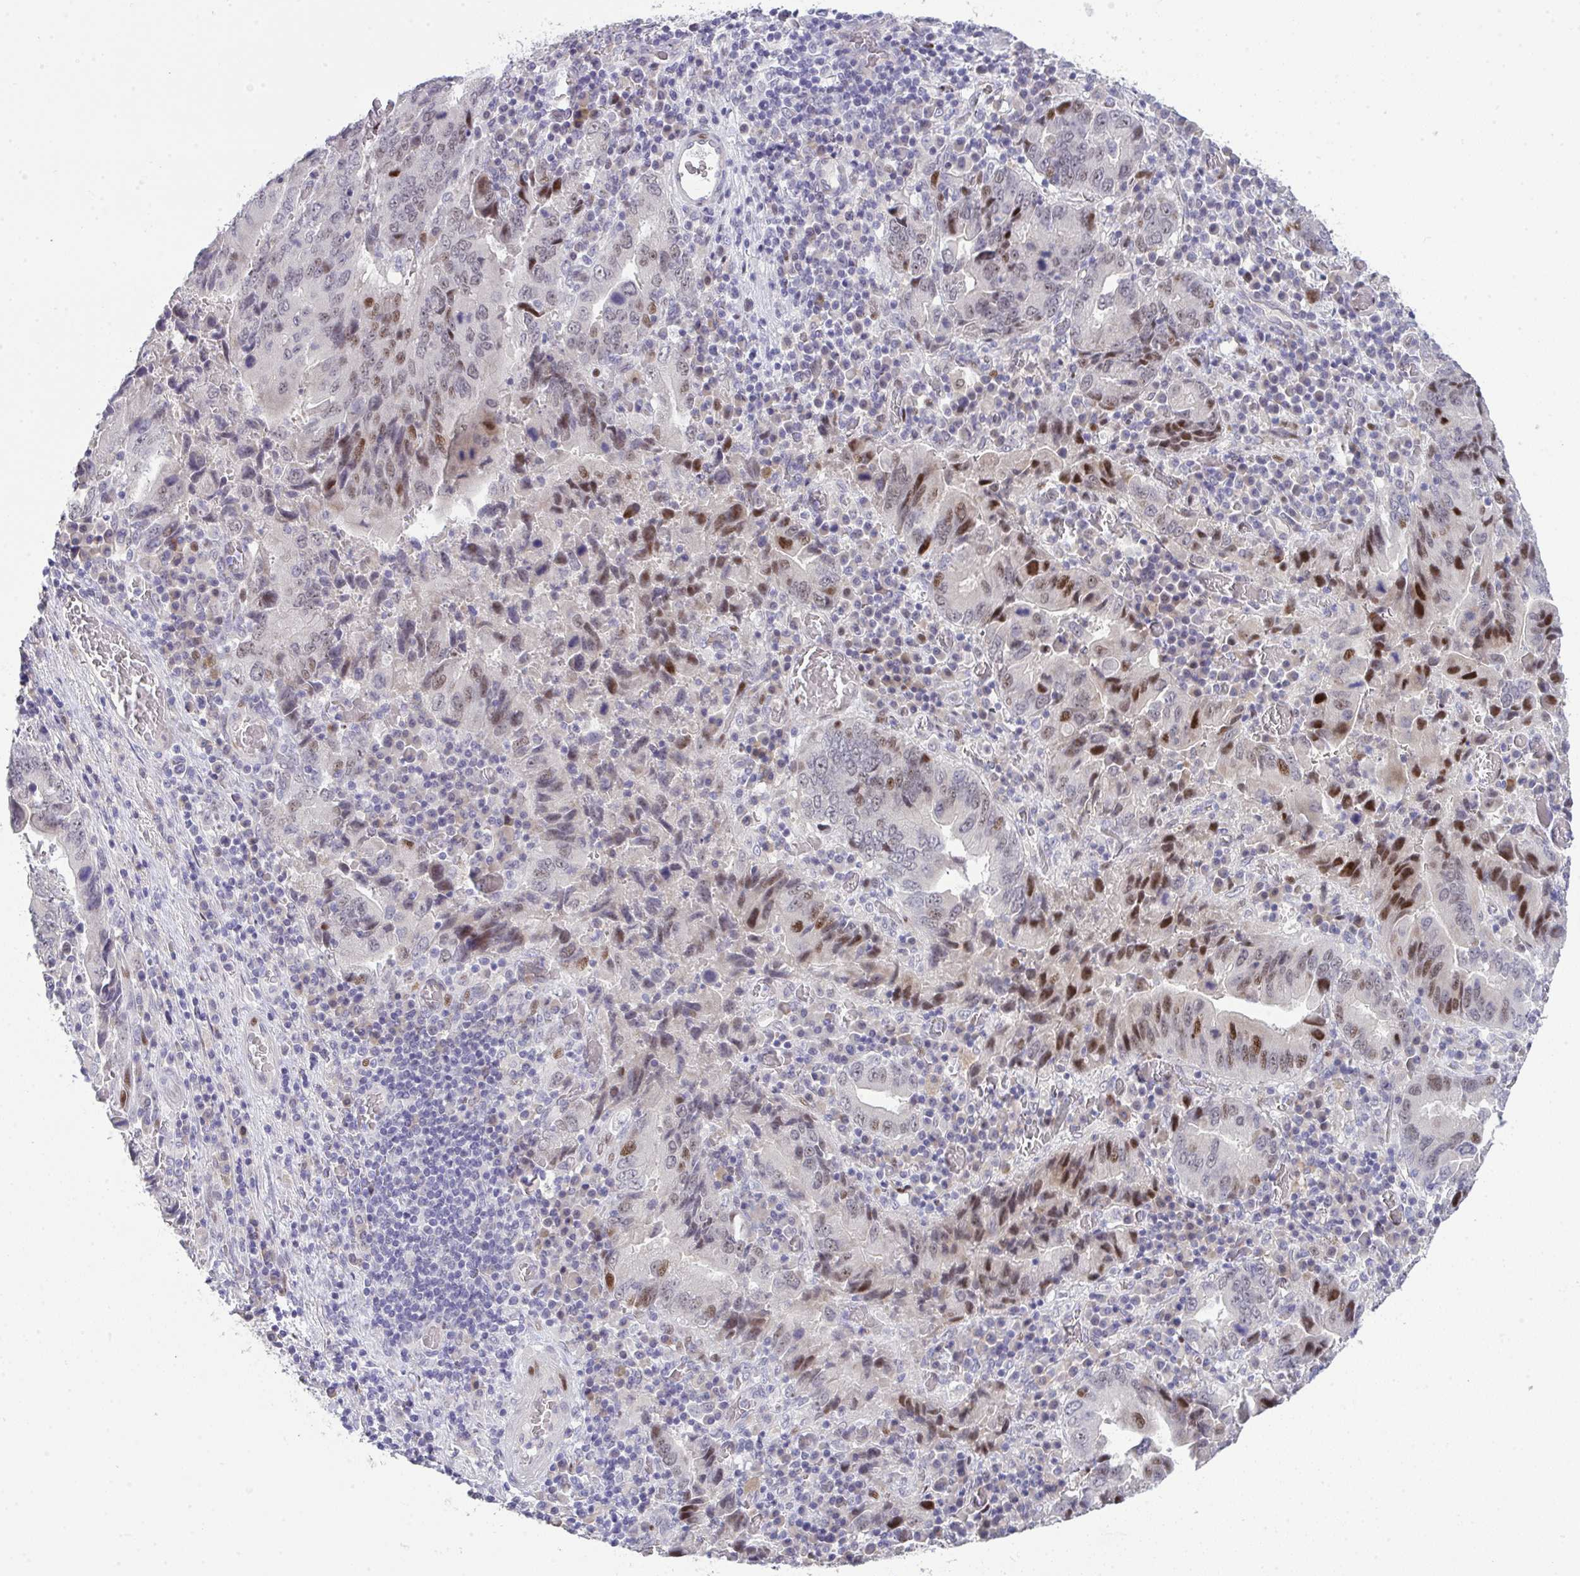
{"staining": {"intensity": "moderate", "quantity": "25%-75%", "location": "nuclear"}, "tissue": "stomach cancer", "cell_type": "Tumor cells", "image_type": "cancer", "snomed": [{"axis": "morphology", "description": "Adenocarcinoma, NOS"}, {"axis": "topography", "description": "Stomach, upper"}], "caption": "DAB (3,3'-diaminobenzidine) immunohistochemical staining of stomach adenocarcinoma displays moderate nuclear protein expression in approximately 25%-75% of tumor cells.", "gene": "GALNT16", "patient": {"sex": "male", "age": 74}}